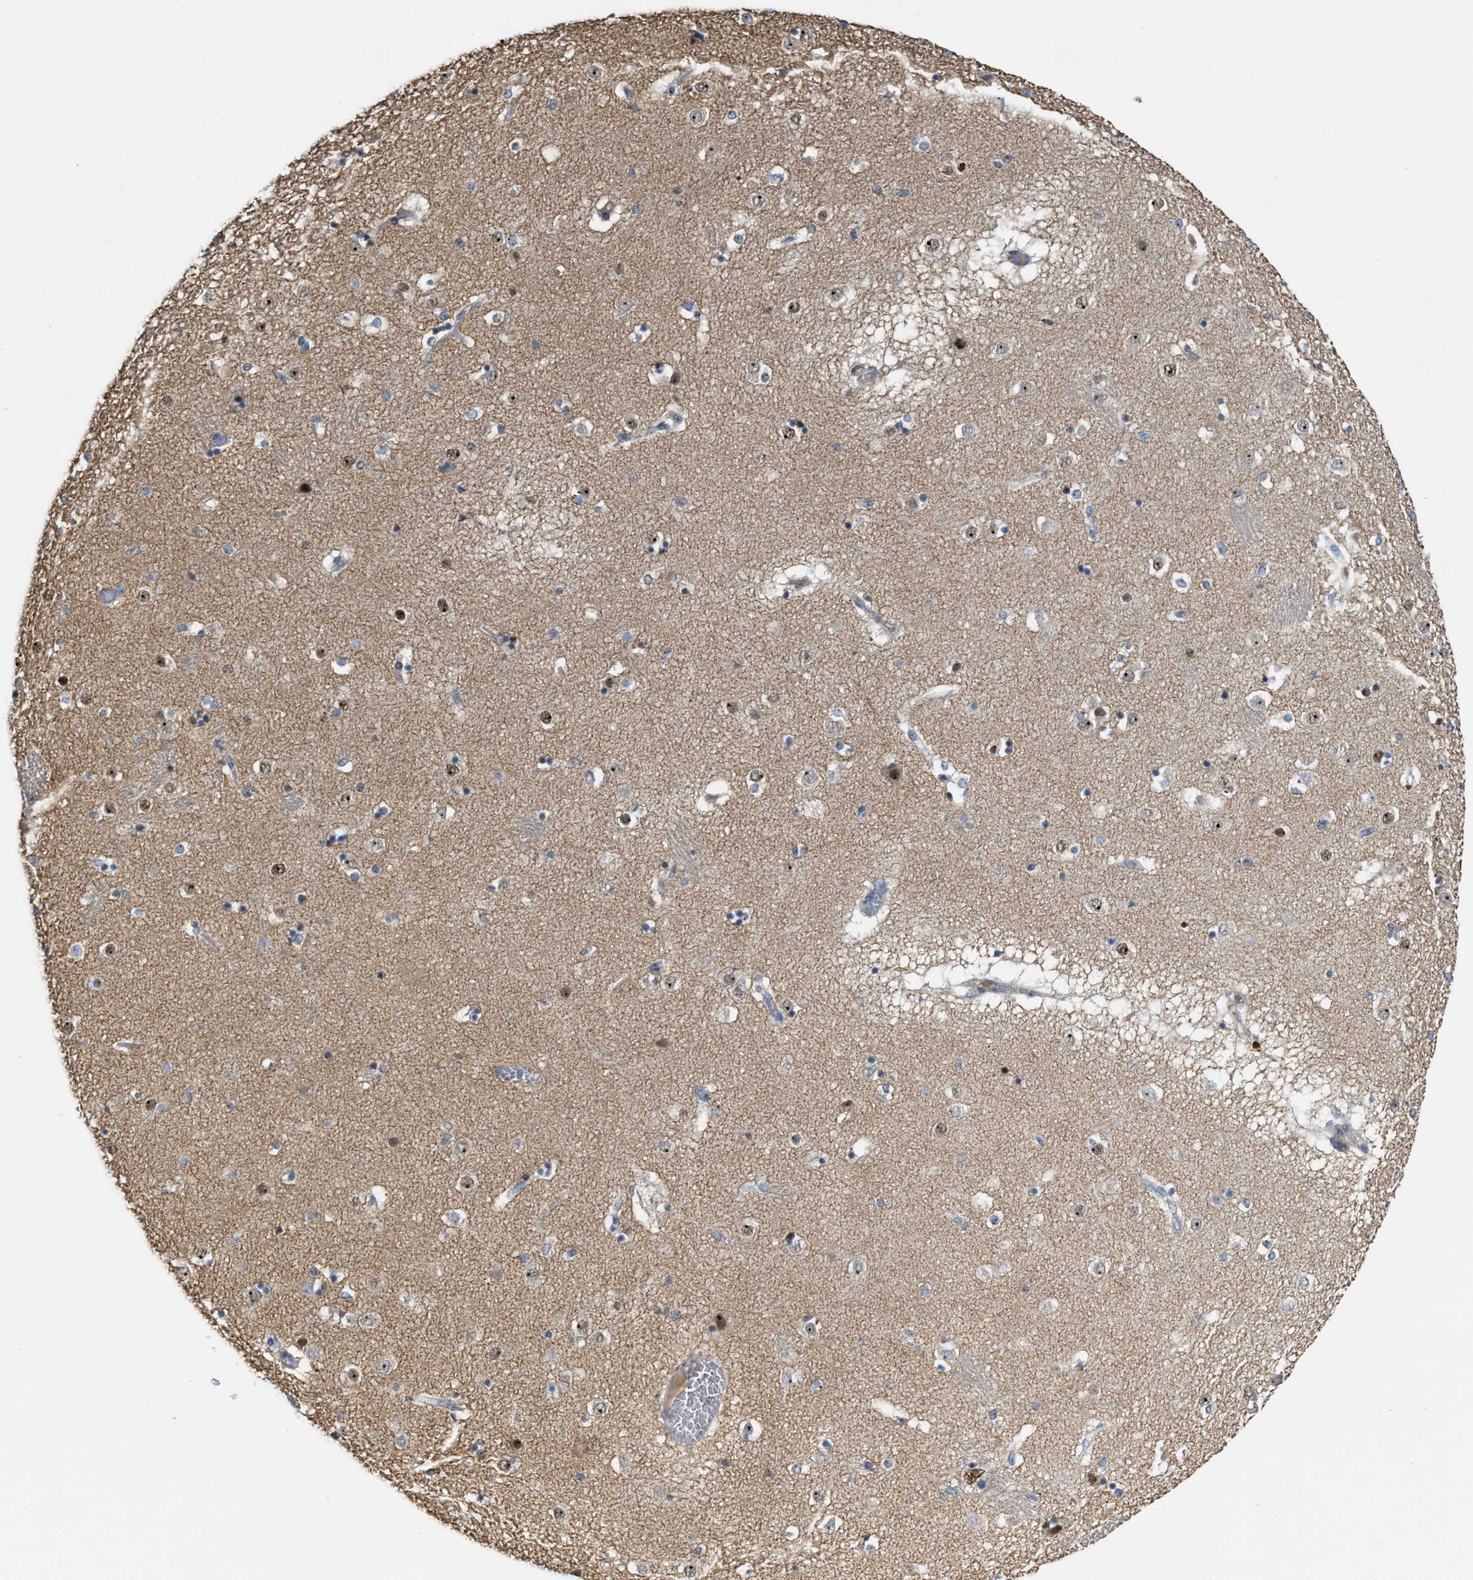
{"staining": {"intensity": "moderate", "quantity": "<25%", "location": "nuclear"}, "tissue": "caudate", "cell_type": "Glial cells", "image_type": "normal", "snomed": [{"axis": "morphology", "description": "Normal tissue, NOS"}, {"axis": "topography", "description": "Lateral ventricle wall"}], "caption": "Immunohistochemical staining of normal caudate exhibits <25% levels of moderate nuclear protein staining in approximately <25% of glial cells. Using DAB (brown) and hematoxylin (blue) stains, captured at high magnification using brightfield microscopy.", "gene": "ZNF783", "patient": {"sex": "male", "age": 70}}